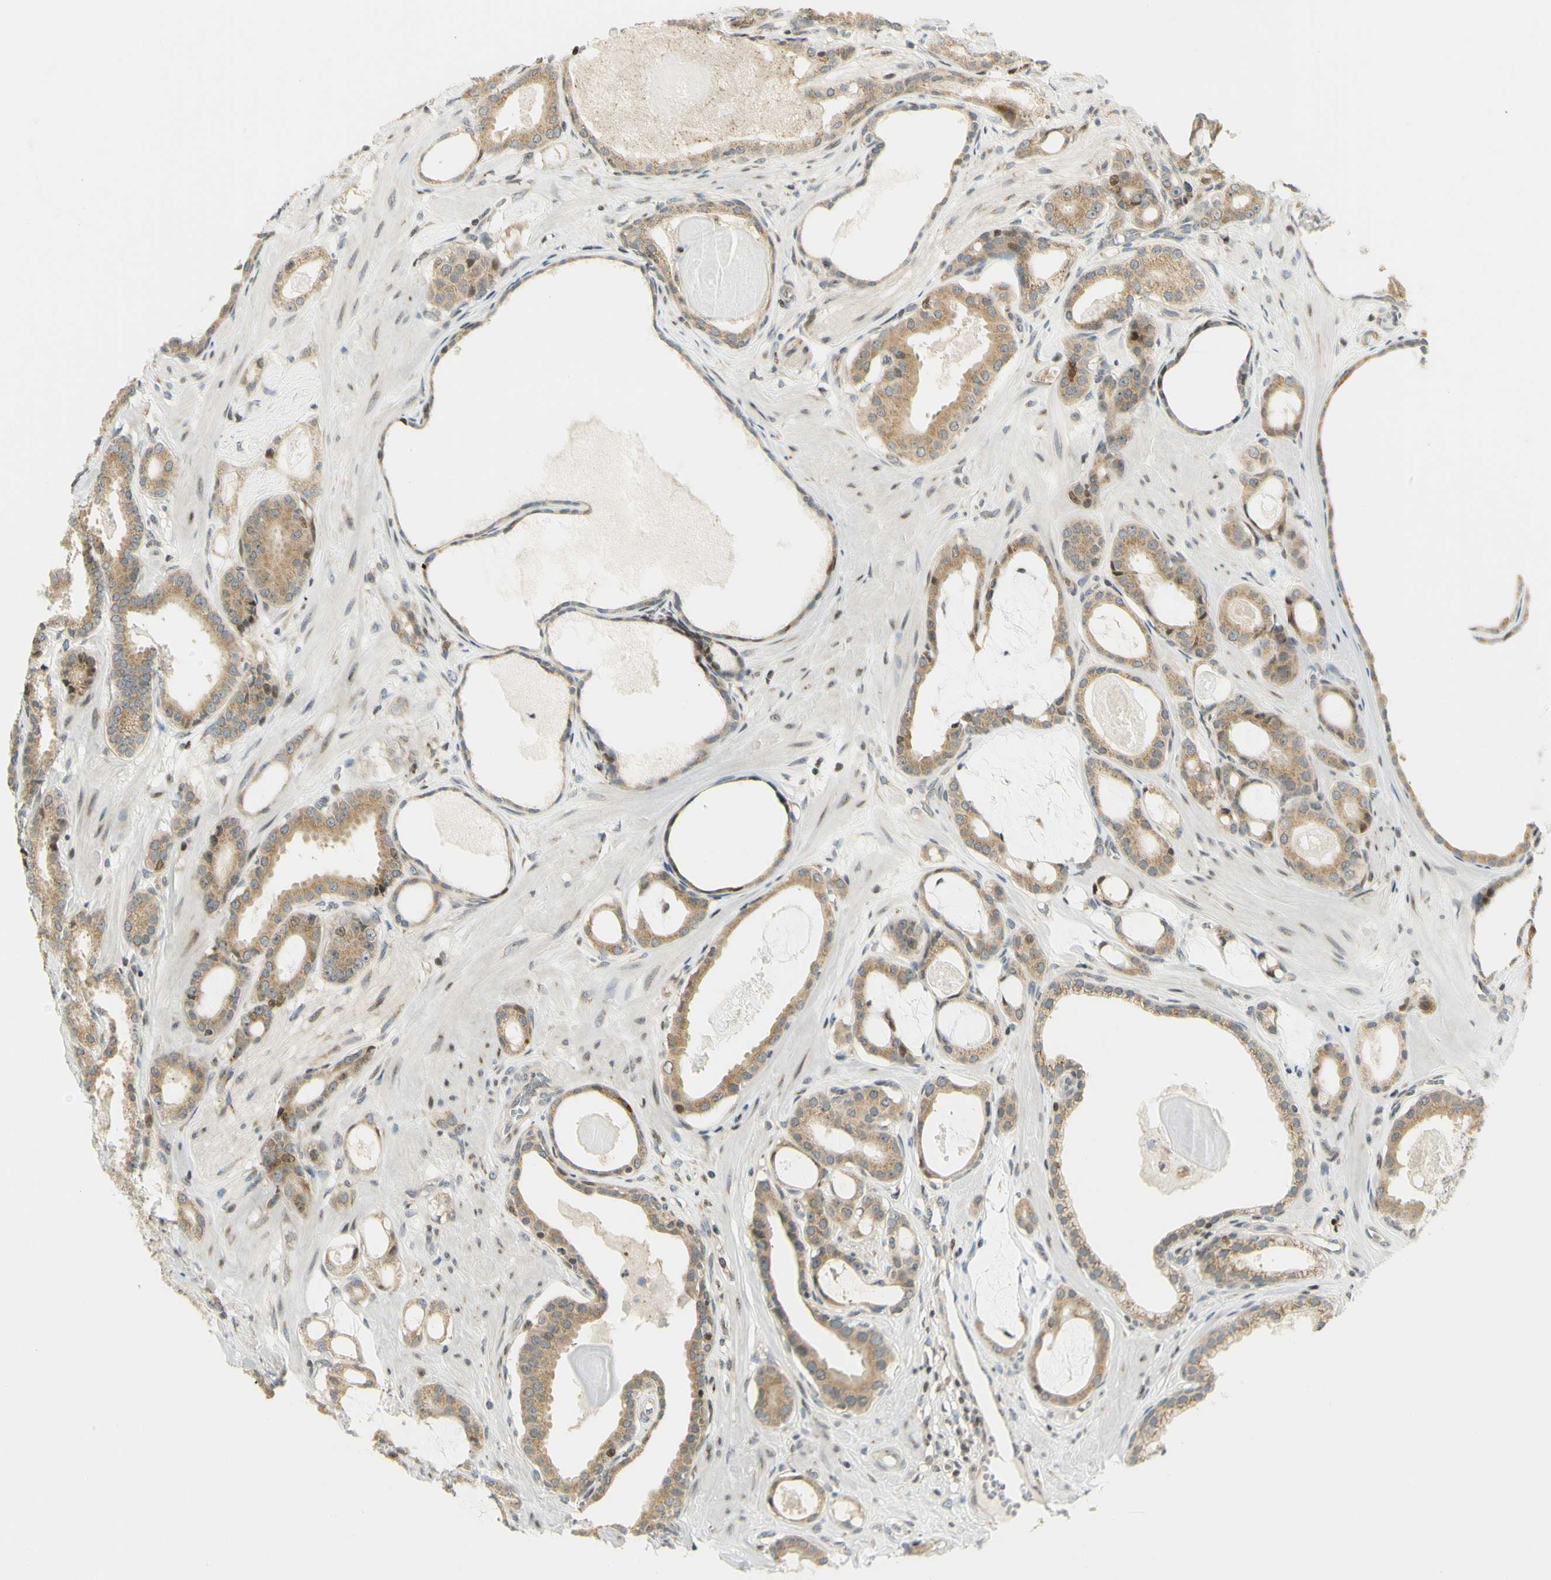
{"staining": {"intensity": "moderate", "quantity": ">75%", "location": "cytoplasmic/membranous,nuclear"}, "tissue": "prostate cancer", "cell_type": "Tumor cells", "image_type": "cancer", "snomed": [{"axis": "morphology", "description": "Adenocarcinoma, Low grade"}, {"axis": "topography", "description": "Prostate"}], "caption": "Prostate cancer stained with a protein marker reveals moderate staining in tumor cells.", "gene": "KIF11", "patient": {"sex": "male", "age": 53}}